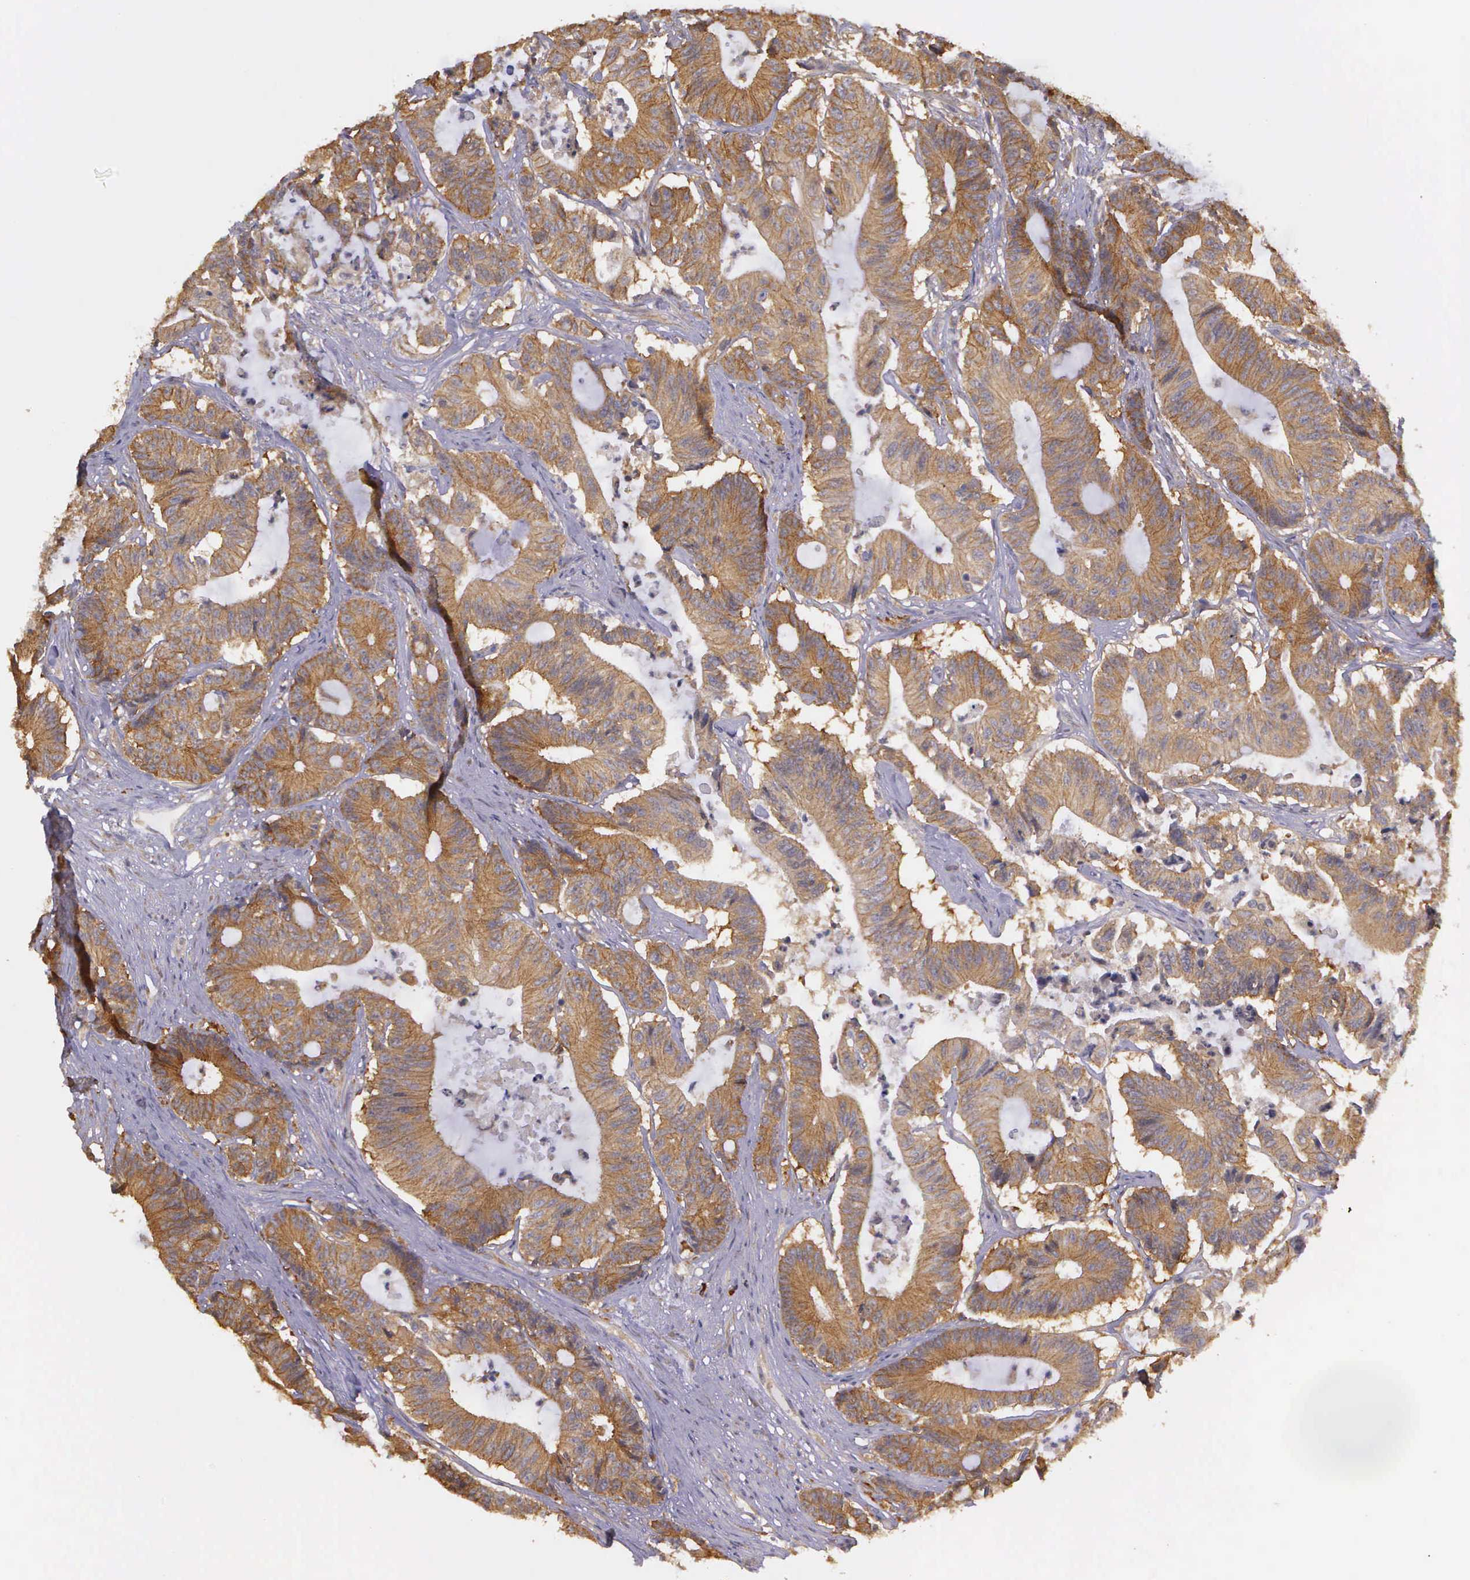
{"staining": {"intensity": "strong", "quantity": ">75%", "location": "cytoplasmic/membranous"}, "tissue": "colorectal cancer", "cell_type": "Tumor cells", "image_type": "cancer", "snomed": [{"axis": "morphology", "description": "Adenocarcinoma, NOS"}, {"axis": "topography", "description": "Colon"}], "caption": "A brown stain shows strong cytoplasmic/membranous positivity of a protein in human colorectal cancer (adenocarcinoma) tumor cells. The protein of interest is shown in brown color, while the nuclei are stained blue.", "gene": "EIF5", "patient": {"sex": "female", "age": 84}}